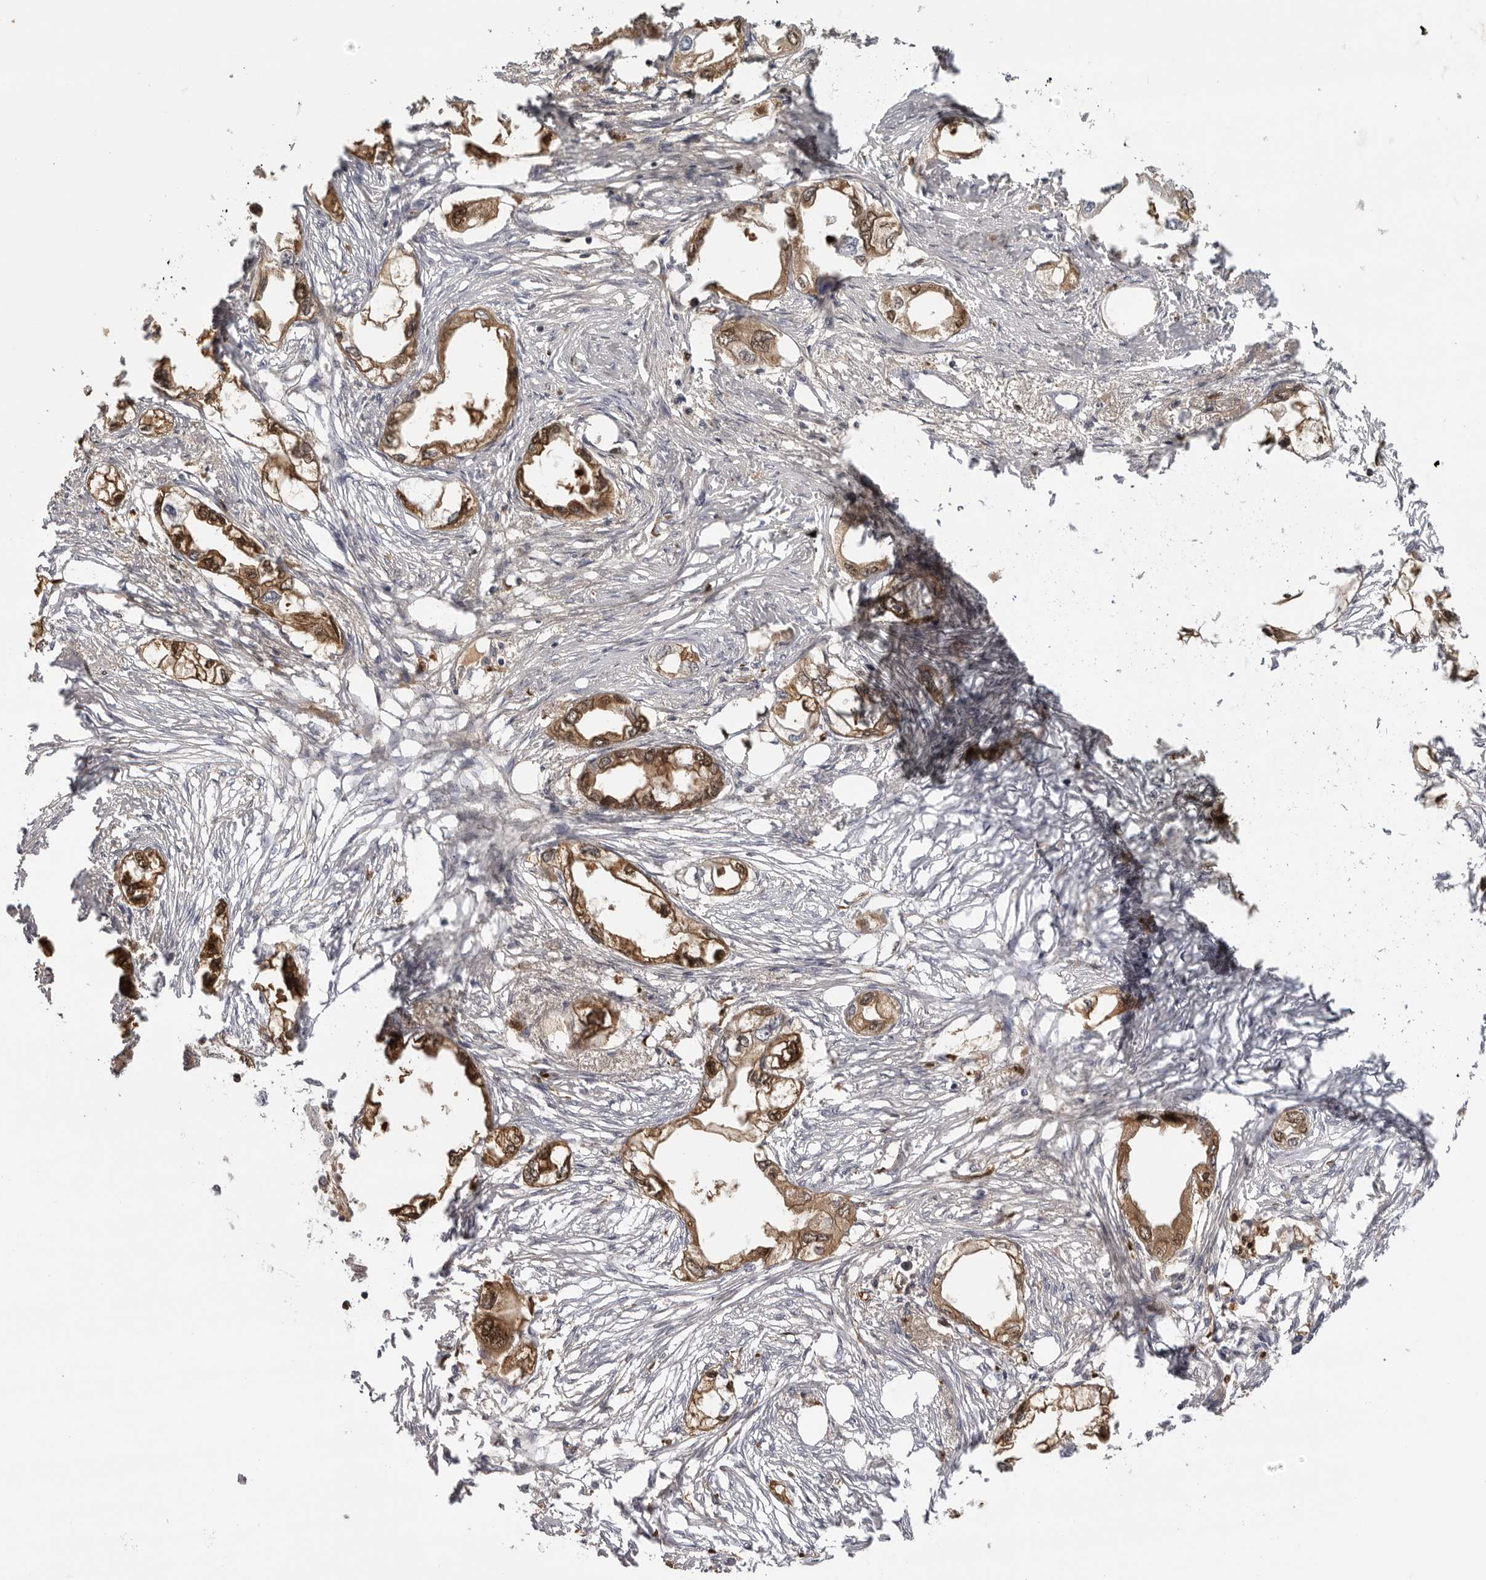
{"staining": {"intensity": "moderate", "quantity": ">75%", "location": "cytoplasmic/membranous,nuclear"}, "tissue": "endometrial cancer", "cell_type": "Tumor cells", "image_type": "cancer", "snomed": [{"axis": "morphology", "description": "Adenocarcinoma, NOS"}, {"axis": "morphology", "description": "Adenocarcinoma, metastatic, NOS"}, {"axis": "topography", "description": "Adipose tissue"}, {"axis": "topography", "description": "Endometrium"}], "caption": "This is a histology image of immunohistochemistry (IHC) staining of endometrial cancer (adenocarcinoma), which shows moderate positivity in the cytoplasmic/membranous and nuclear of tumor cells.", "gene": "PLEKHF2", "patient": {"sex": "female", "age": 67}}